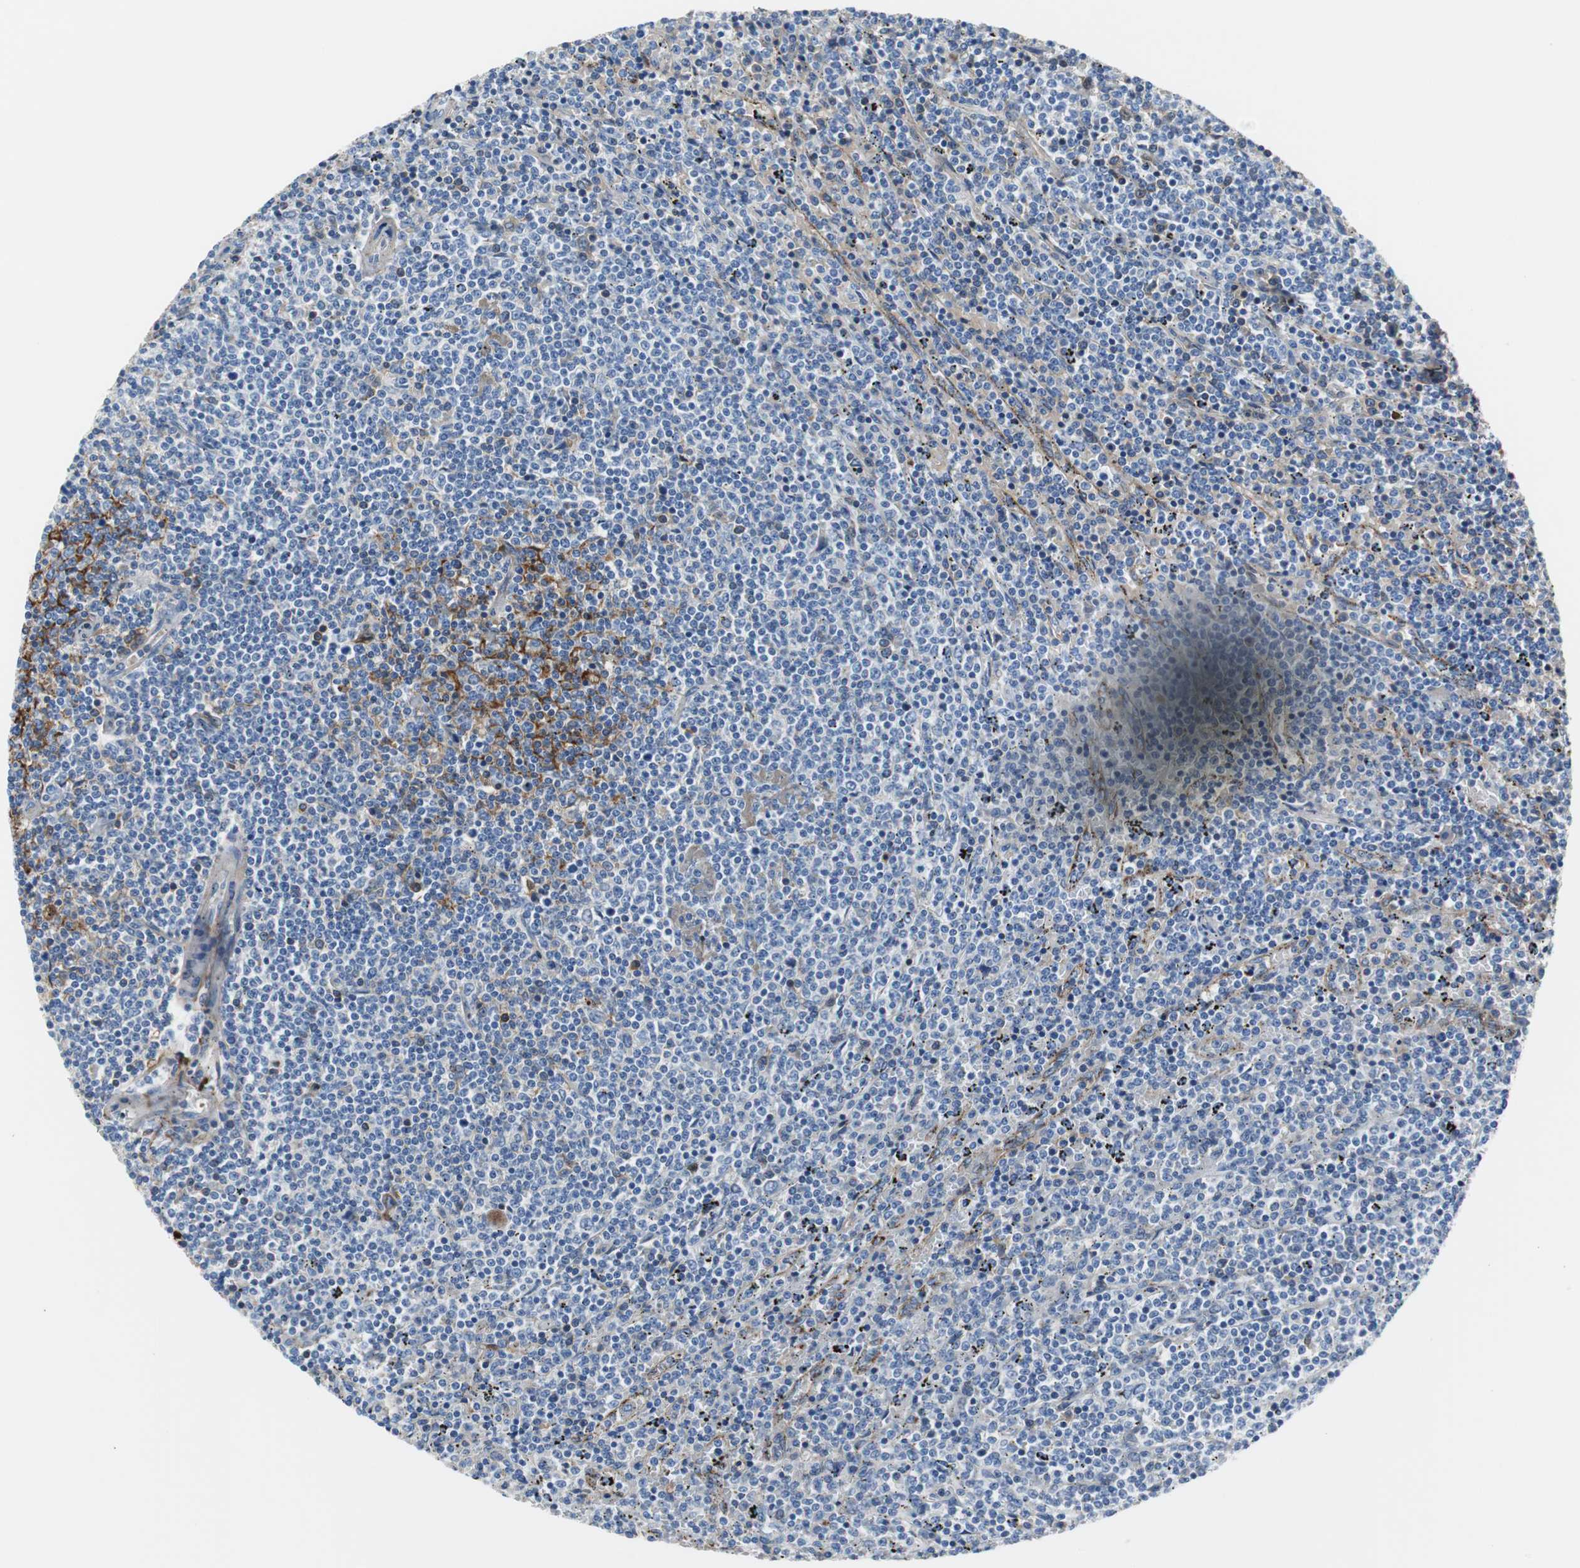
{"staining": {"intensity": "weak", "quantity": "<25%", "location": "cytoplasmic/membranous"}, "tissue": "lymphoma", "cell_type": "Tumor cells", "image_type": "cancer", "snomed": [{"axis": "morphology", "description": "Malignant lymphoma, non-Hodgkin's type, Low grade"}, {"axis": "topography", "description": "Spleen"}], "caption": "Immunohistochemistry micrograph of malignant lymphoma, non-Hodgkin's type (low-grade) stained for a protein (brown), which demonstrates no expression in tumor cells.", "gene": "APCS", "patient": {"sex": "female", "age": 50}}